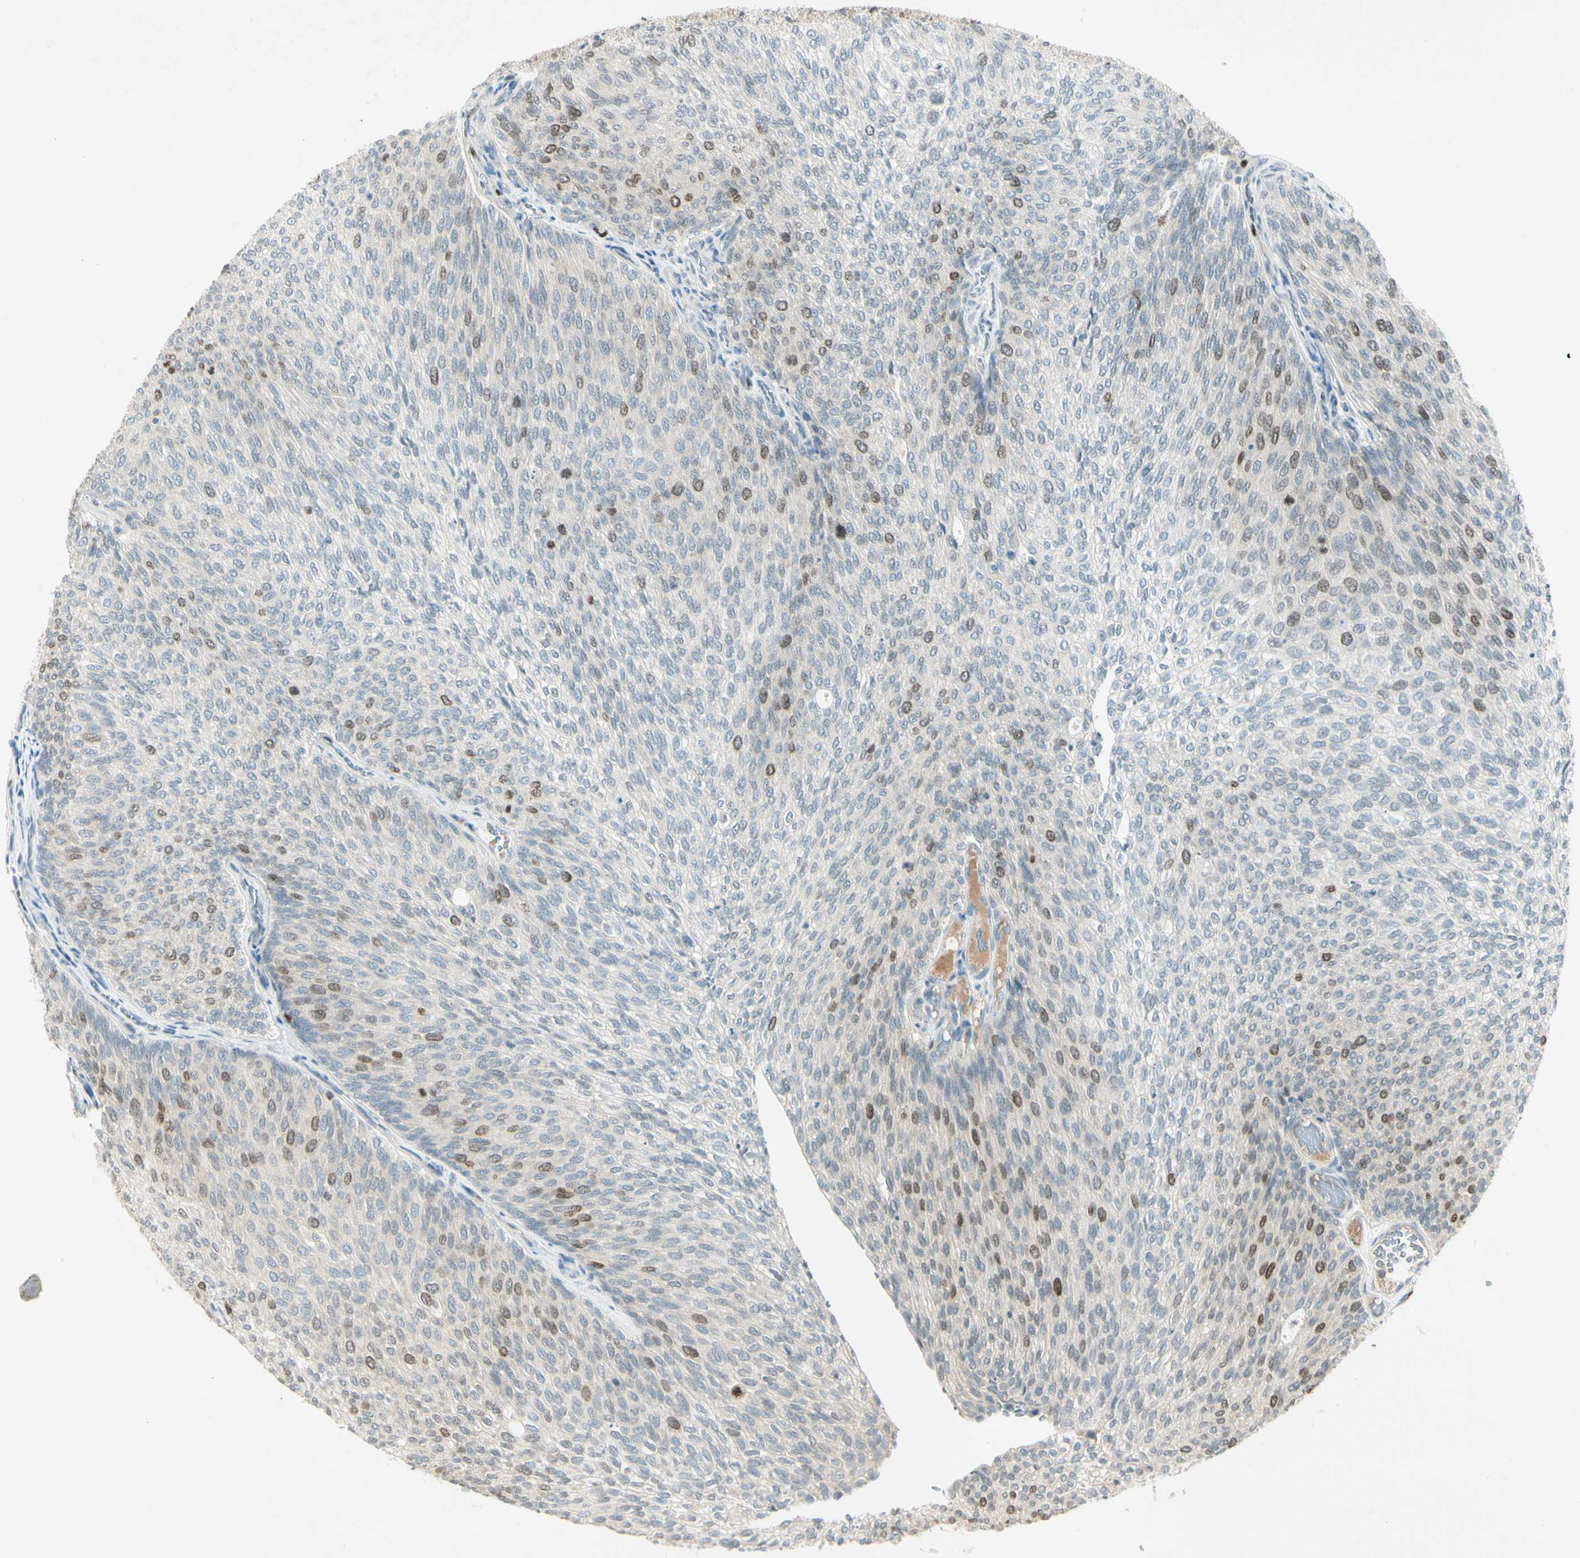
{"staining": {"intensity": "weak", "quantity": "<25%", "location": "nuclear"}, "tissue": "urothelial cancer", "cell_type": "Tumor cells", "image_type": "cancer", "snomed": [{"axis": "morphology", "description": "Urothelial carcinoma, Low grade"}, {"axis": "topography", "description": "Urinary bladder"}], "caption": "This image is of urothelial cancer stained with immunohistochemistry (IHC) to label a protein in brown with the nuclei are counter-stained blue. There is no expression in tumor cells. (Stains: DAB immunohistochemistry with hematoxylin counter stain, Microscopy: brightfield microscopy at high magnification).", "gene": "PITX1", "patient": {"sex": "female", "age": 79}}